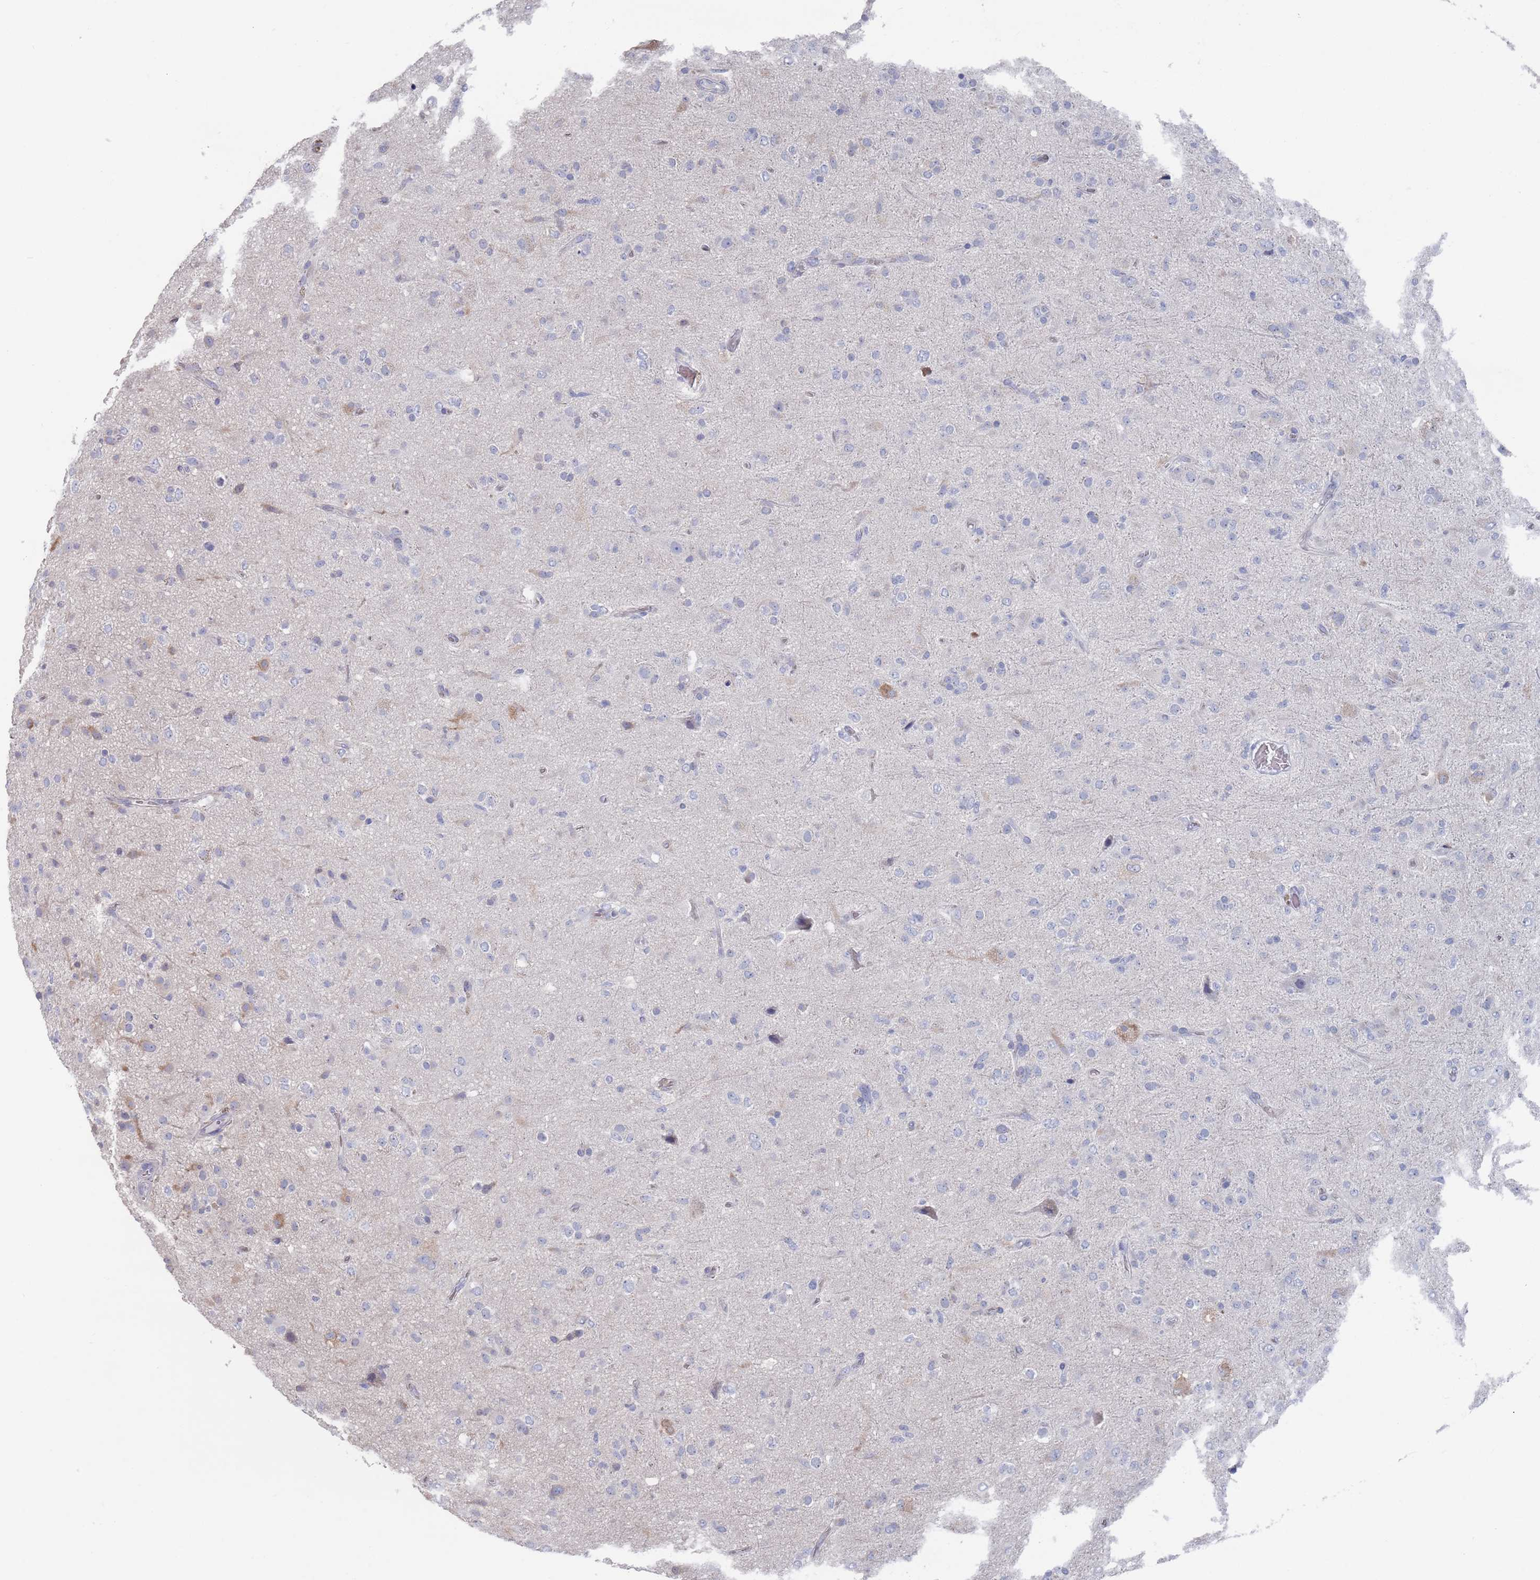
{"staining": {"intensity": "negative", "quantity": "none", "location": "none"}, "tissue": "glioma", "cell_type": "Tumor cells", "image_type": "cancer", "snomed": [{"axis": "morphology", "description": "Glioma, malignant, Low grade"}, {"axis": "topography", "description": "Brain"}], "caption": "DAB immunohistochemical staining of human malignant glioma (low-grade) reveals no significant positivity in tumor cells.", "gene": "TMCO3", "patient": {"sex": "male", "age": 65}}